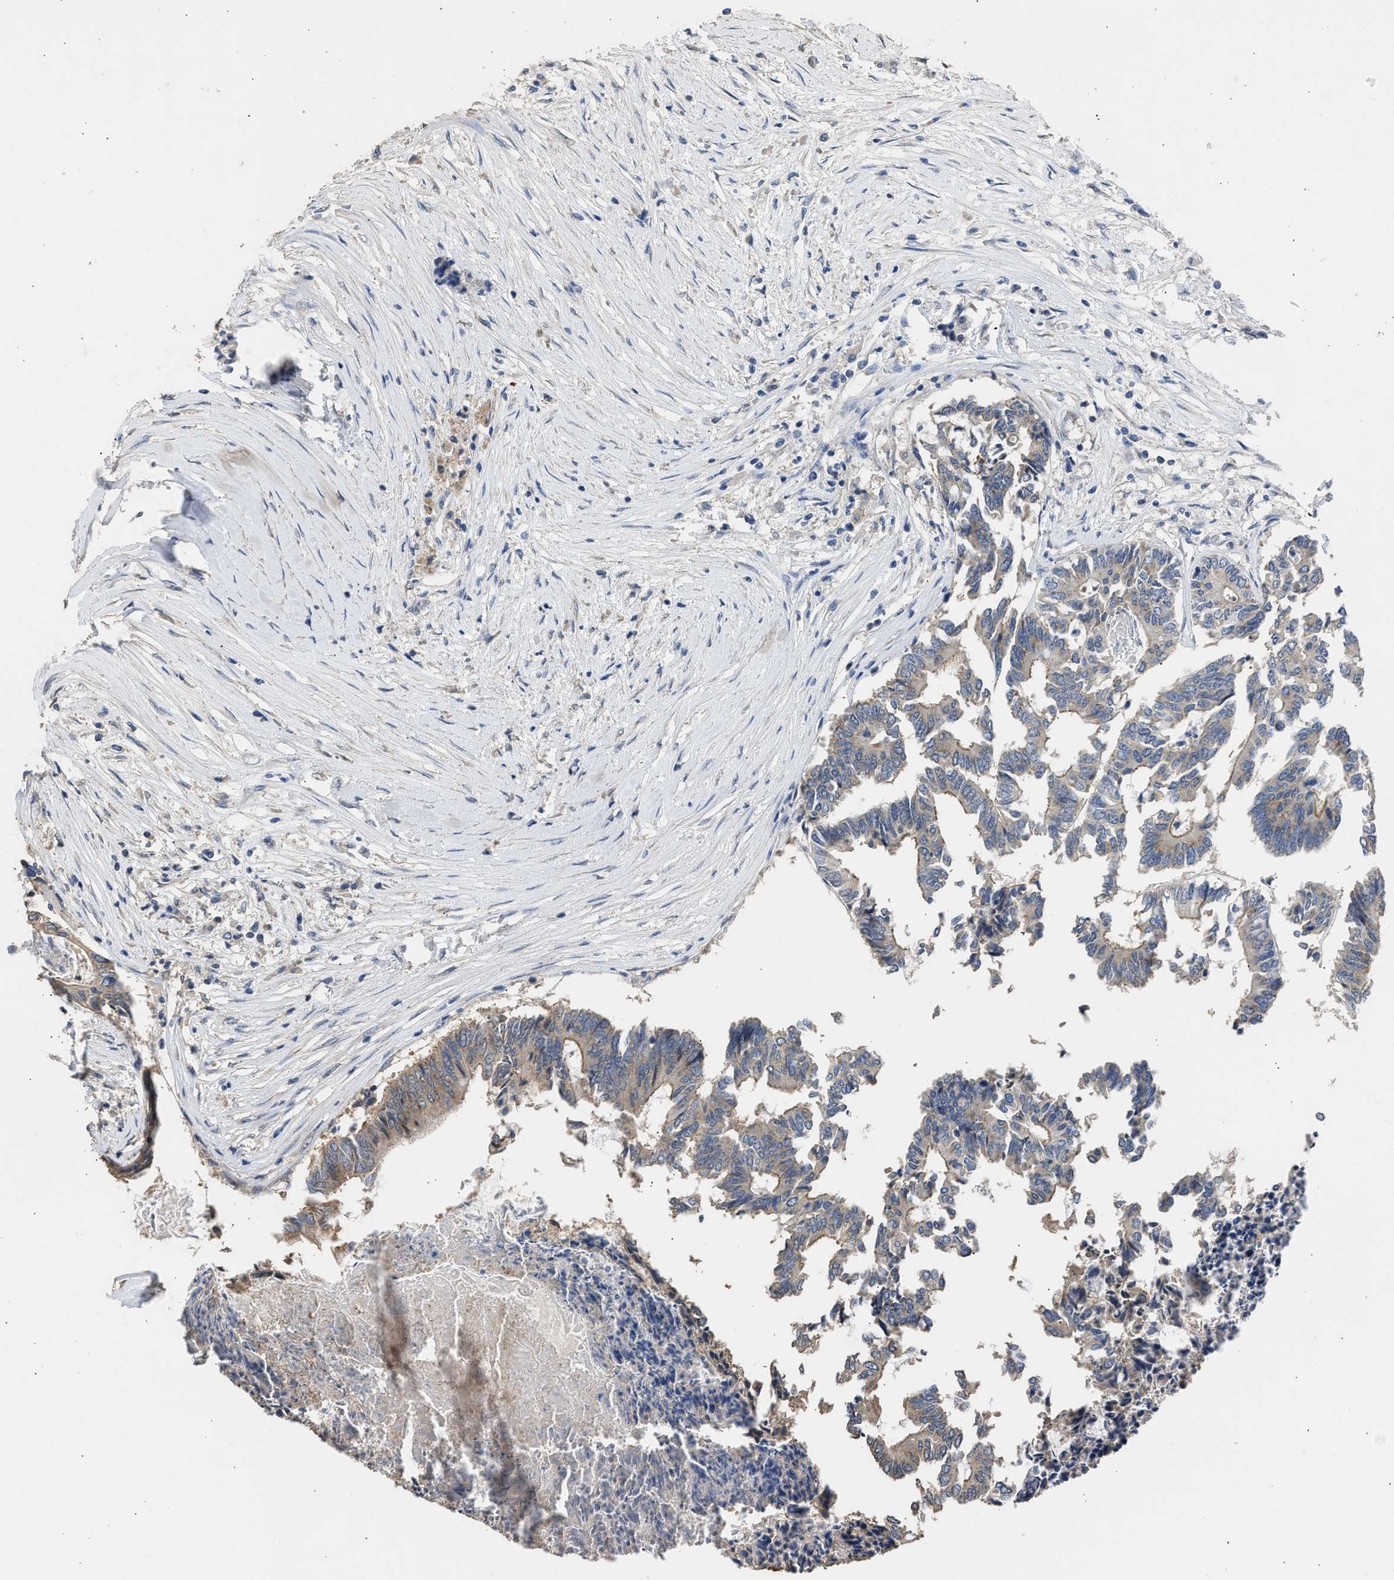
{"staining": {"intensity": "moderate", "quantity": "25%-75%", "location": "cytoplasmic/membranous"}, "tissue": "colorectal cancer", "cell_type": "Tumor cells", "image_type": "cancer", "snomed": [{"axis": "morphology", "description": "Adenocarcinoma, NOS"}, {"axis": "topography", "description": "Rectum"}], "caption": "IHC of human colorectal cancer reveals medium levels of moderate cytoplasmic/membranous expression in about 25%-75% of tumor cells. (DAB IHC with brightfield microscopy, high magnification).", "gene": "SPINT2", "patient": {"sex": "male", "age": 63}}